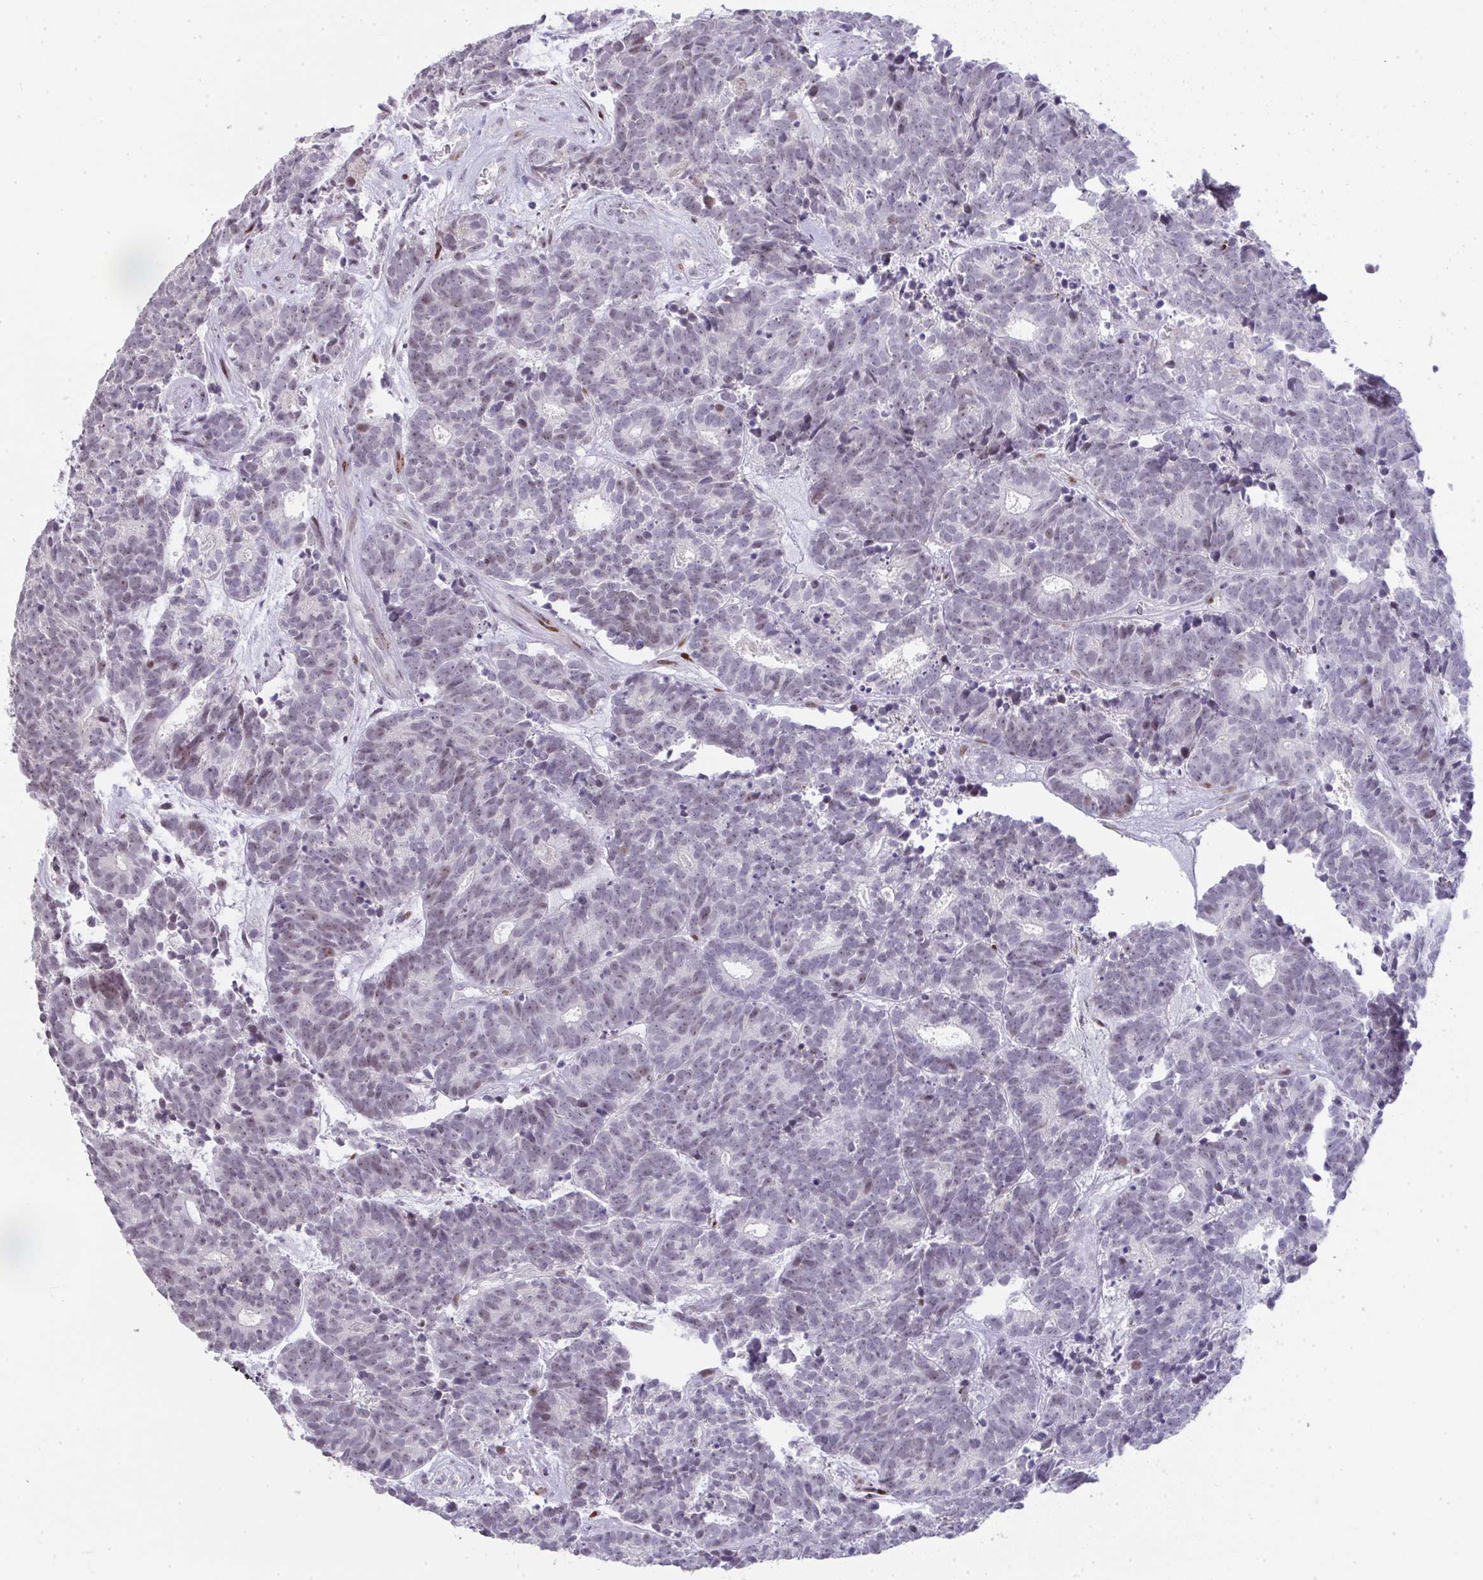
{"staining": {"intensity": "negative", "quantity": "none", "location": "none"}, "tissue": "head and neck cancer", "cell_type": "Tumor cells", "image_type": "cancer", "snomed": [{"axis": "morphology", "description": "Adenocarcinoma, NOS"}, {"axis": "topography", "description": "Head-Neck"}], "caption": "Immunohistochemical staining of human adenocarcinoma (head and neck) exhibits no significant positivity in tumor cells.", "gene": "GALNT16", "patient": {"sex": "female", "age": 81}}